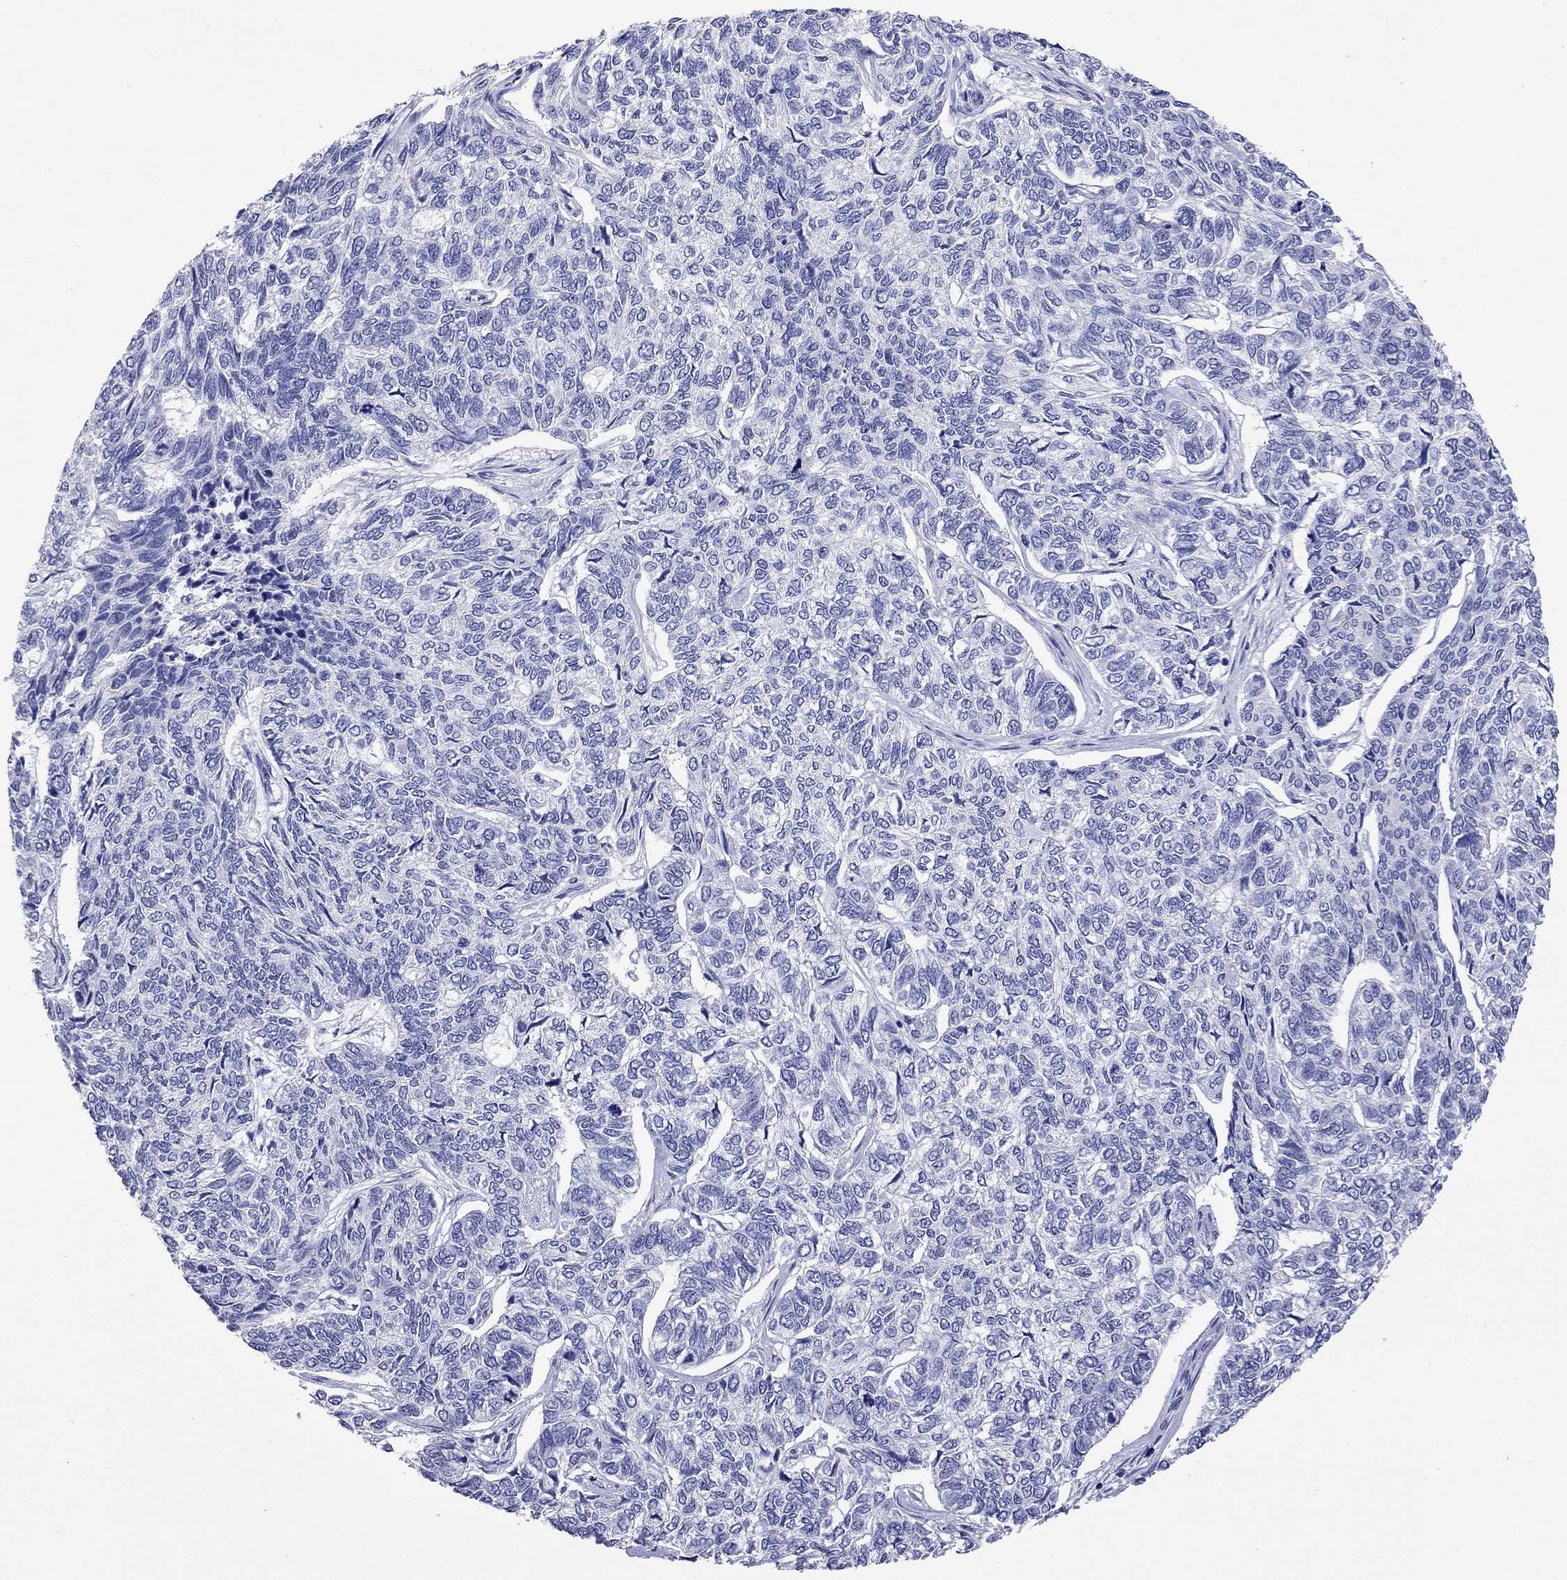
{"staining": {"intensity": "negative", "quantity": "none", "location": "none"}, "tissue": "skin cancer", "cell_type": "Tumor cells", "image_type": "cancer", "snomed": [{"axis": "morphology", "description": "Basal cell carcinoma"}, {"axis": "topography", "description": "Skin"}], "caption": "Image shows no protein staining in tumor cells of skin cancer tissue.", "gene": "KIAA2012", "patient": {"sex": "female", "age": 65}}